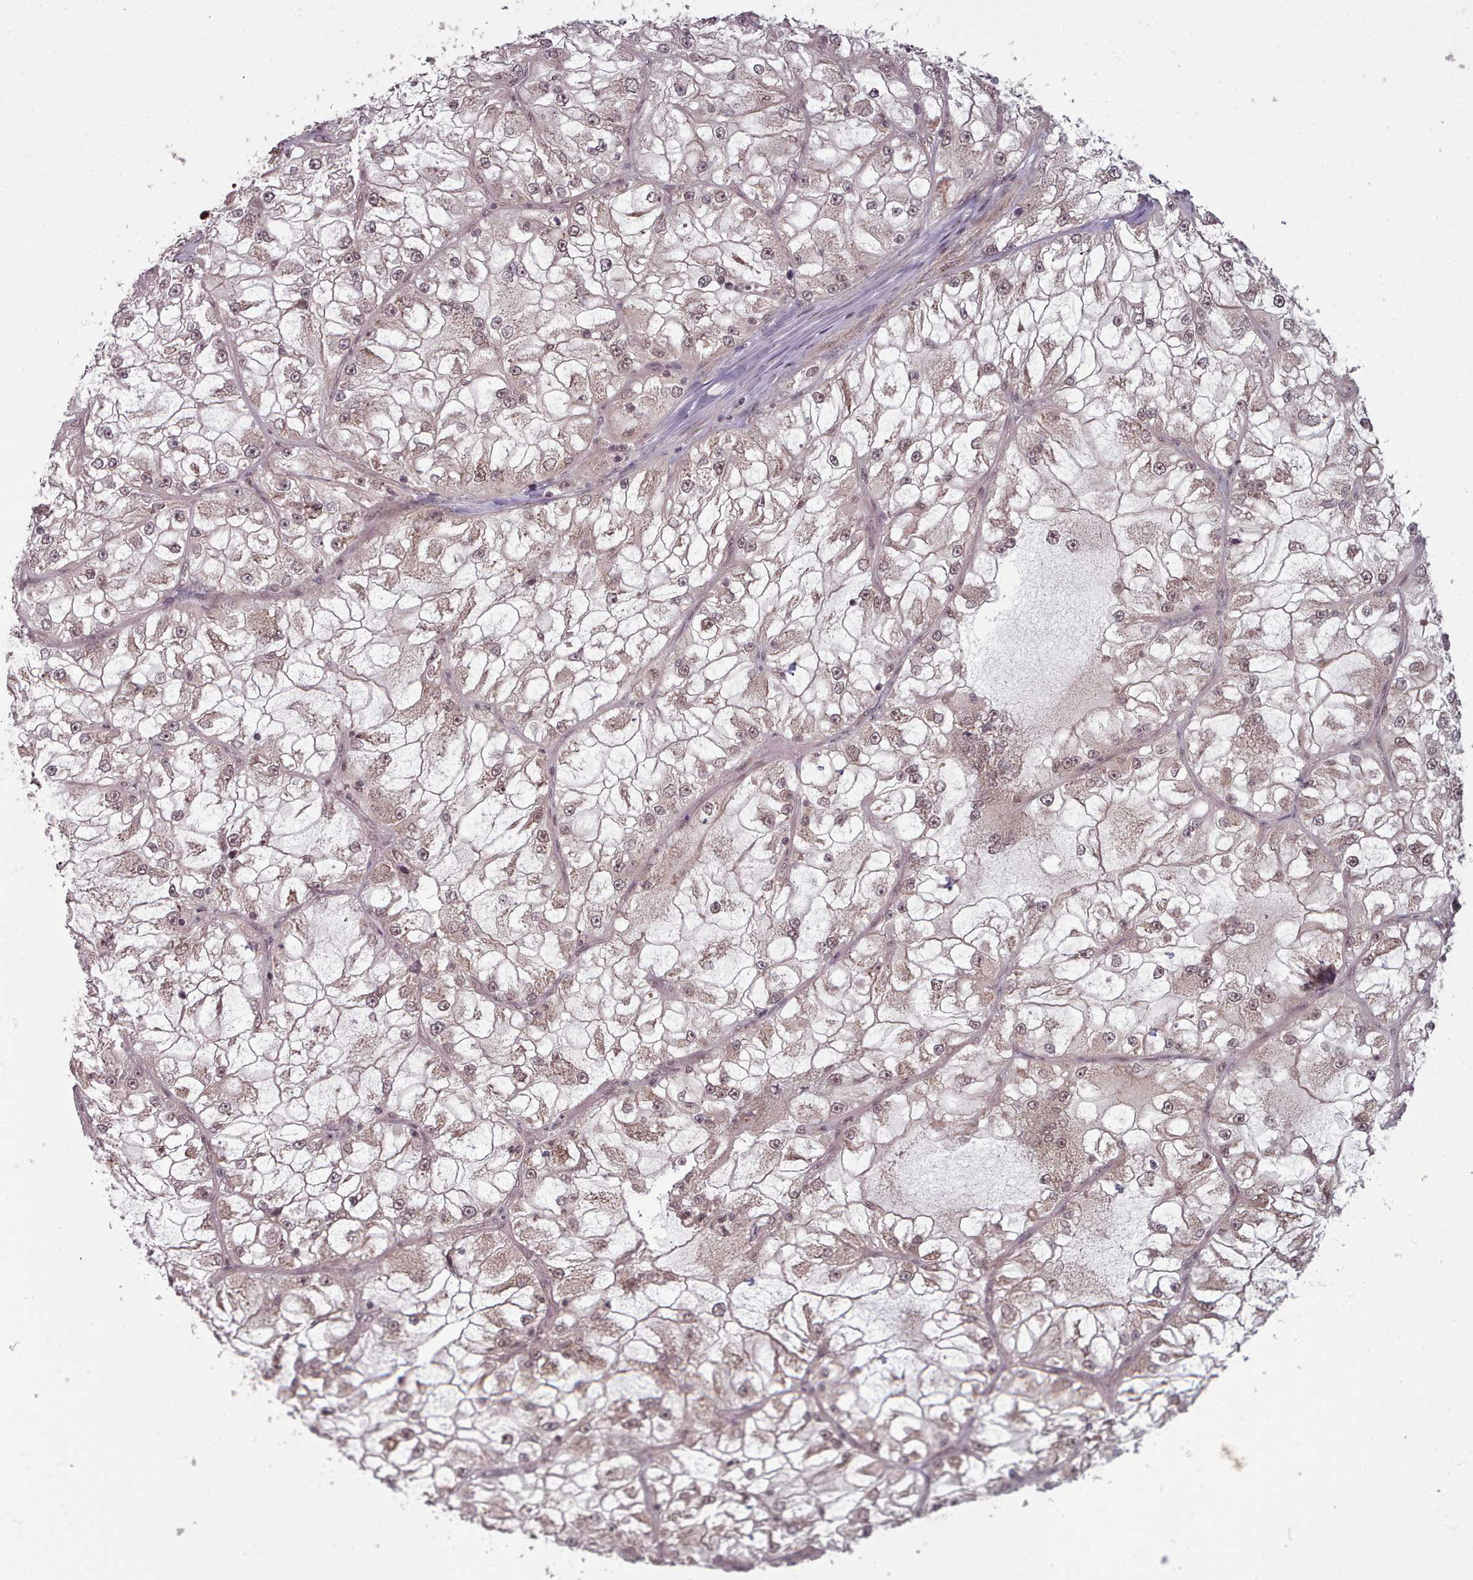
{"staining": {"intensity": "moderate", "quantity": "<25%", "location": "cytoplasmic/membranous,nuclear"}, "tissue": "renal cancer", "cell_type": "Tumor cells", "image_type": "cancer", "snomed": [{"axis": "morphology", "description": "Adenocarcinoma, NOS"}, {"axis": "topography", "description": "Kidney"}], "caption": "Renal cancer stained with a protein marker displays moderate staining in tumor cells.", "gene": "DHX8", "patient": {"sex": "female", "age": 72}}